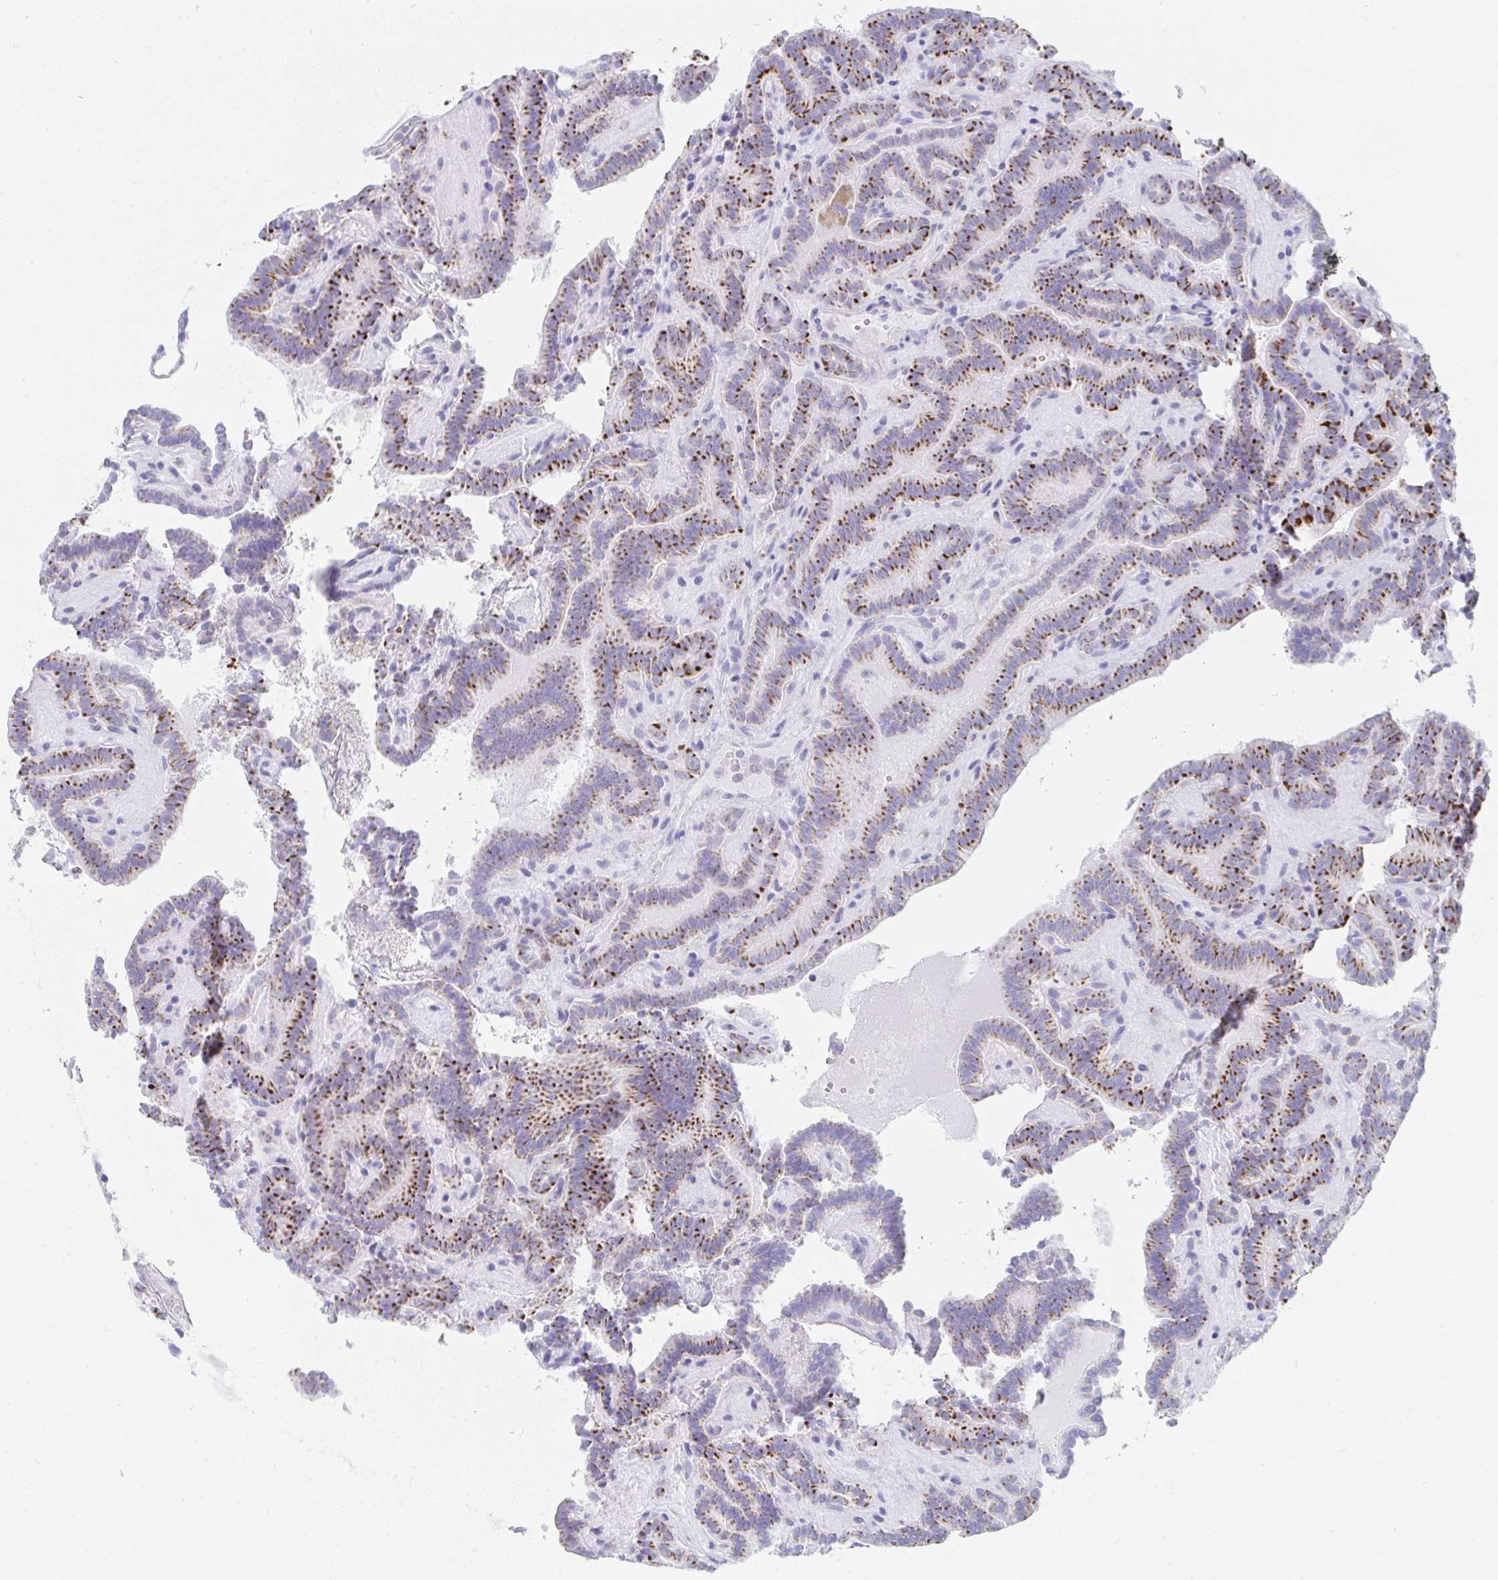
{"staining": {"intensity": "strong", "quantity": ">75%", "location": "cytoplasmic/membranous"}, "tissue": "thyroid cancer", "cell_type": "Tumor cells", "image_type": "cancer", "snomed": [{"axis": "morphology", "description": "Papillary adenocarcinoma, NOS"}, {"axis": "topography", "description": "Thyroid gland"}], "caption": "Papillary adenocarcinoma (thyroid) stained with a brown dye exhibits strong cytoplasmic/membranous positive positivity in about >75% of tumor cells.", "gene": "AIFM1", "patient": {"sex": "female", "age": 21}}